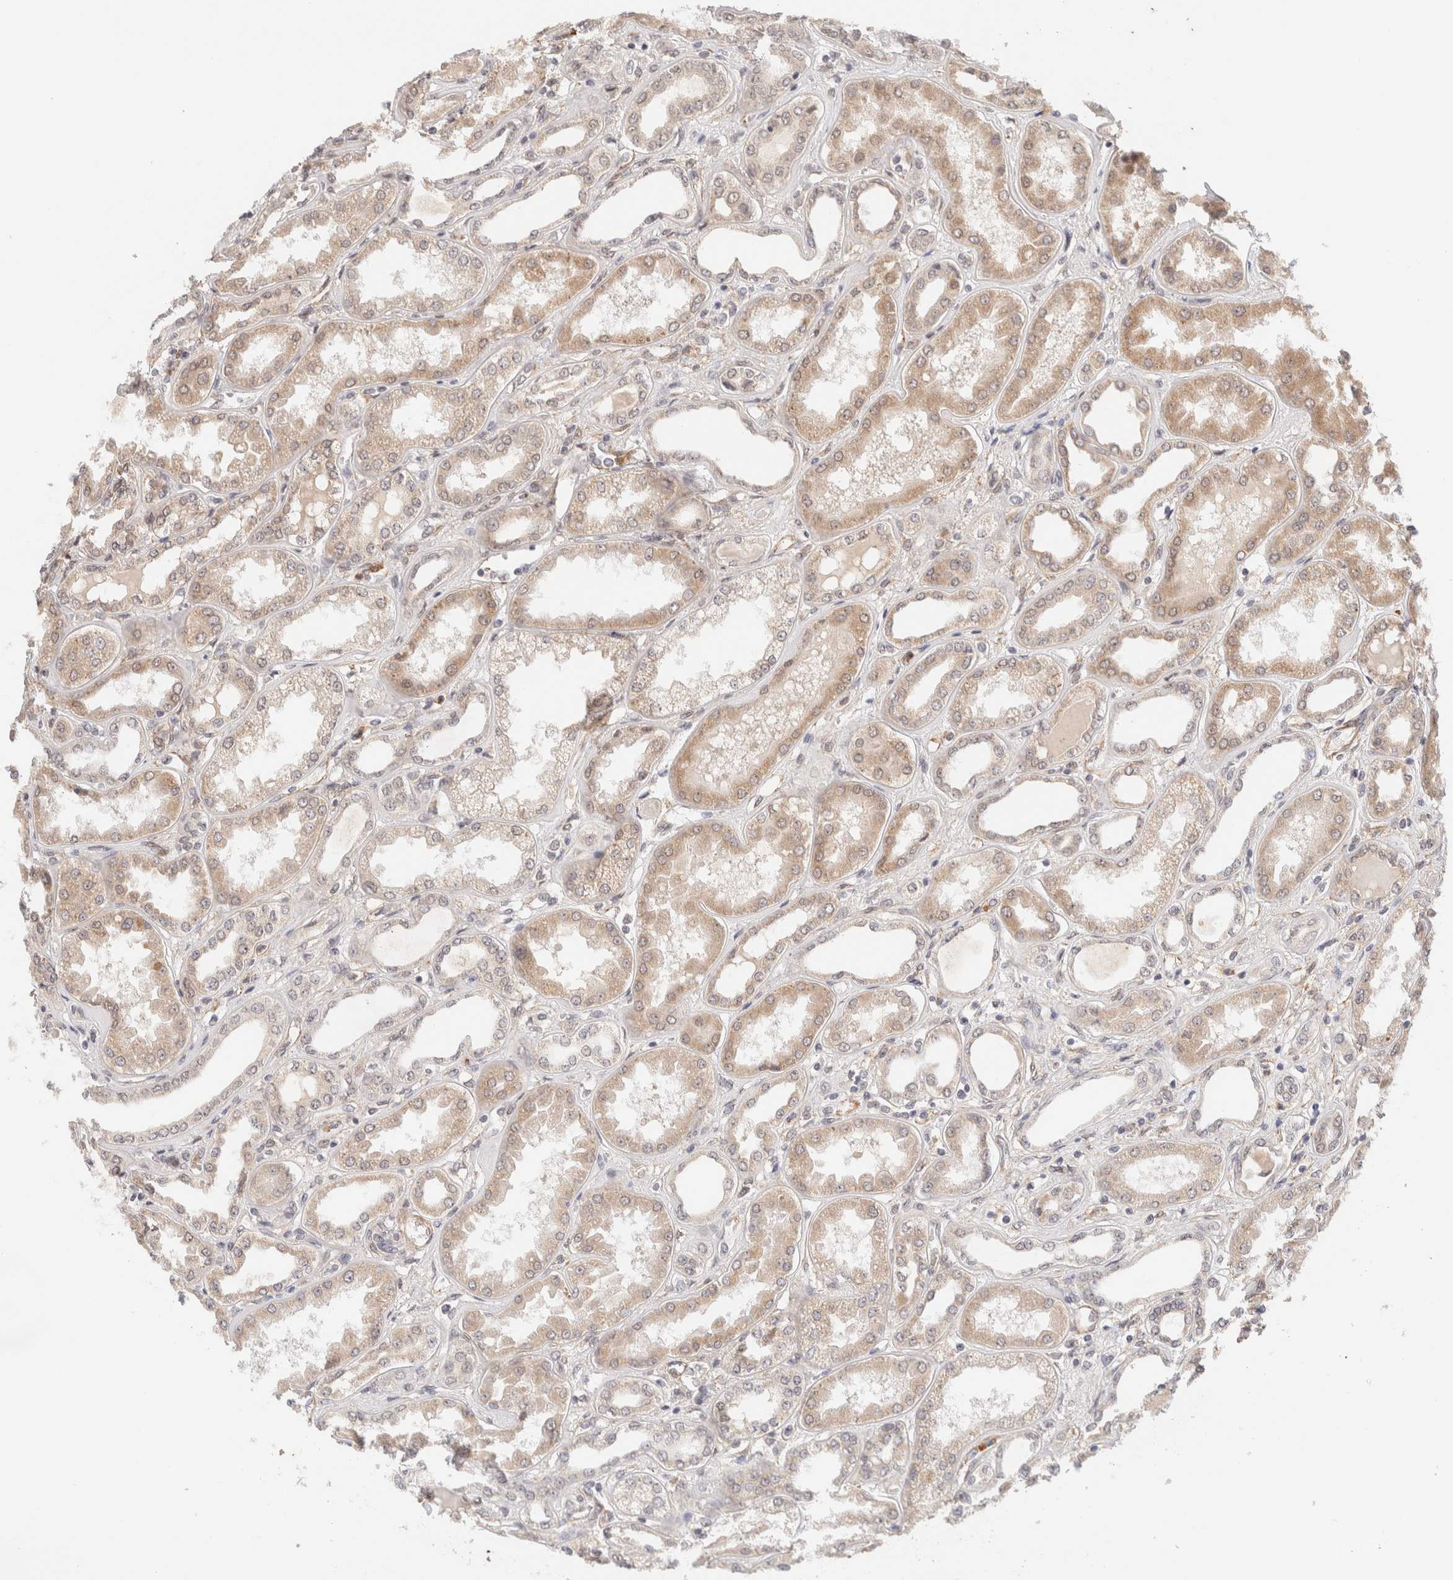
{"staining": {"intensity": "weak", "quantity": "<25%", "location": "cytoplasmic/membranous"}, "tissue": "kidney", "cell_type": "Cells in glomeruli", "image_type": "normal", "snomed": [{"axis": "morphology", "description": "Normal tissue, NOS"}, {"axis": "topography", "description": "Kidney"}], "caption": "IHC of unremarkable human kidney demonstrates no staining in cells in glomeruli.", "gene": "BRPF3", "patient": {"sex": "female", "age": 56}}